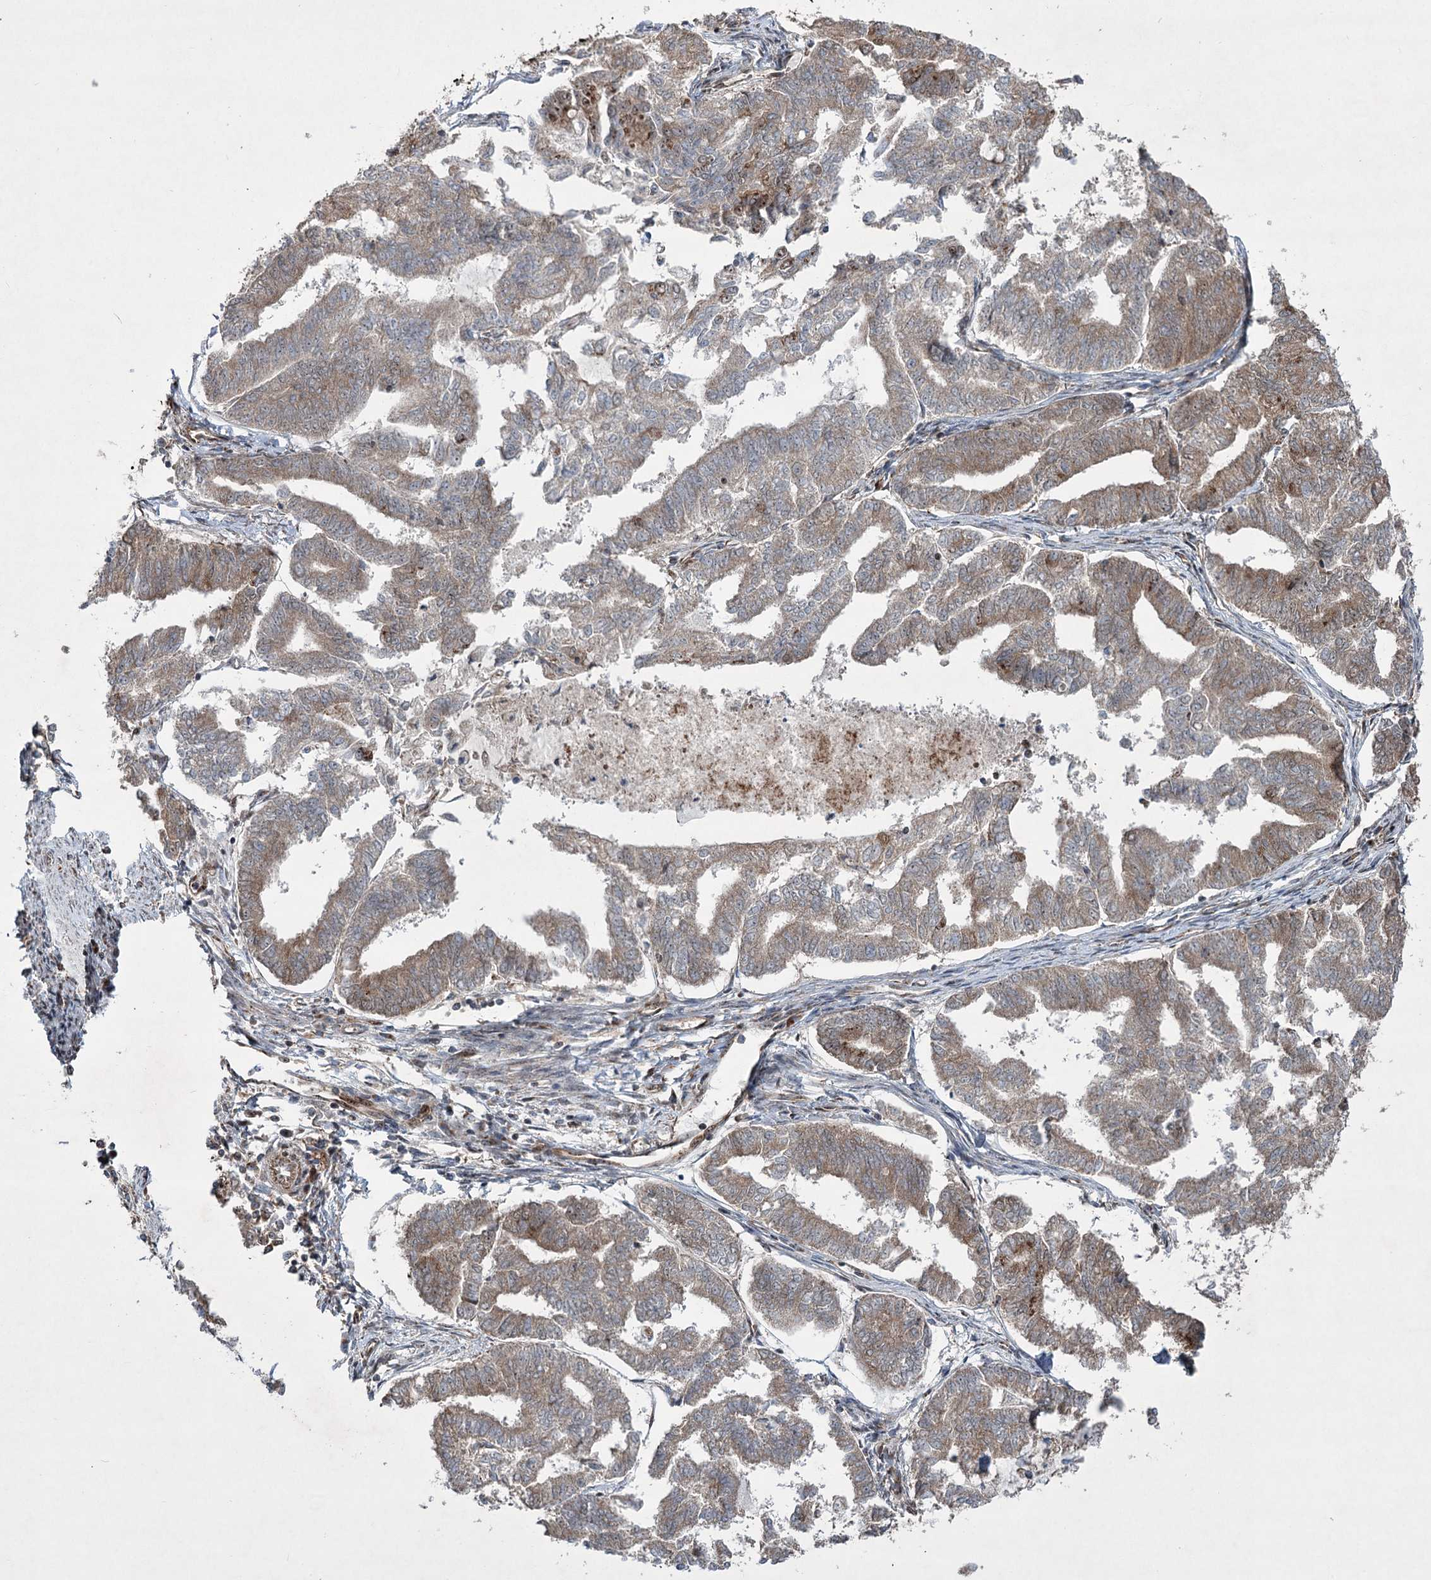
{"staining": {"intensity": "moderate", "quantity": "25%-75%", "location": "cytoplasmic/membranous"}, "tissue": "endometrial cancer", "cell_type": "Tumor cells", "image_type": "cancer", "snomed": [{"axis": "morphology", "description": "Adenocarcinoma, NOS"}, {"axis": "topography", "description": "Endometrium"}], "caption": "There is medium levels of moderate cytoplasmic/membranous expression in tumor cells of adenocarcinoma (endometrial), as demonstrated by immunohistochemical staining (brown color).", "gene": "SERINC5", "patient": {"sex": "female", "age": 79}}